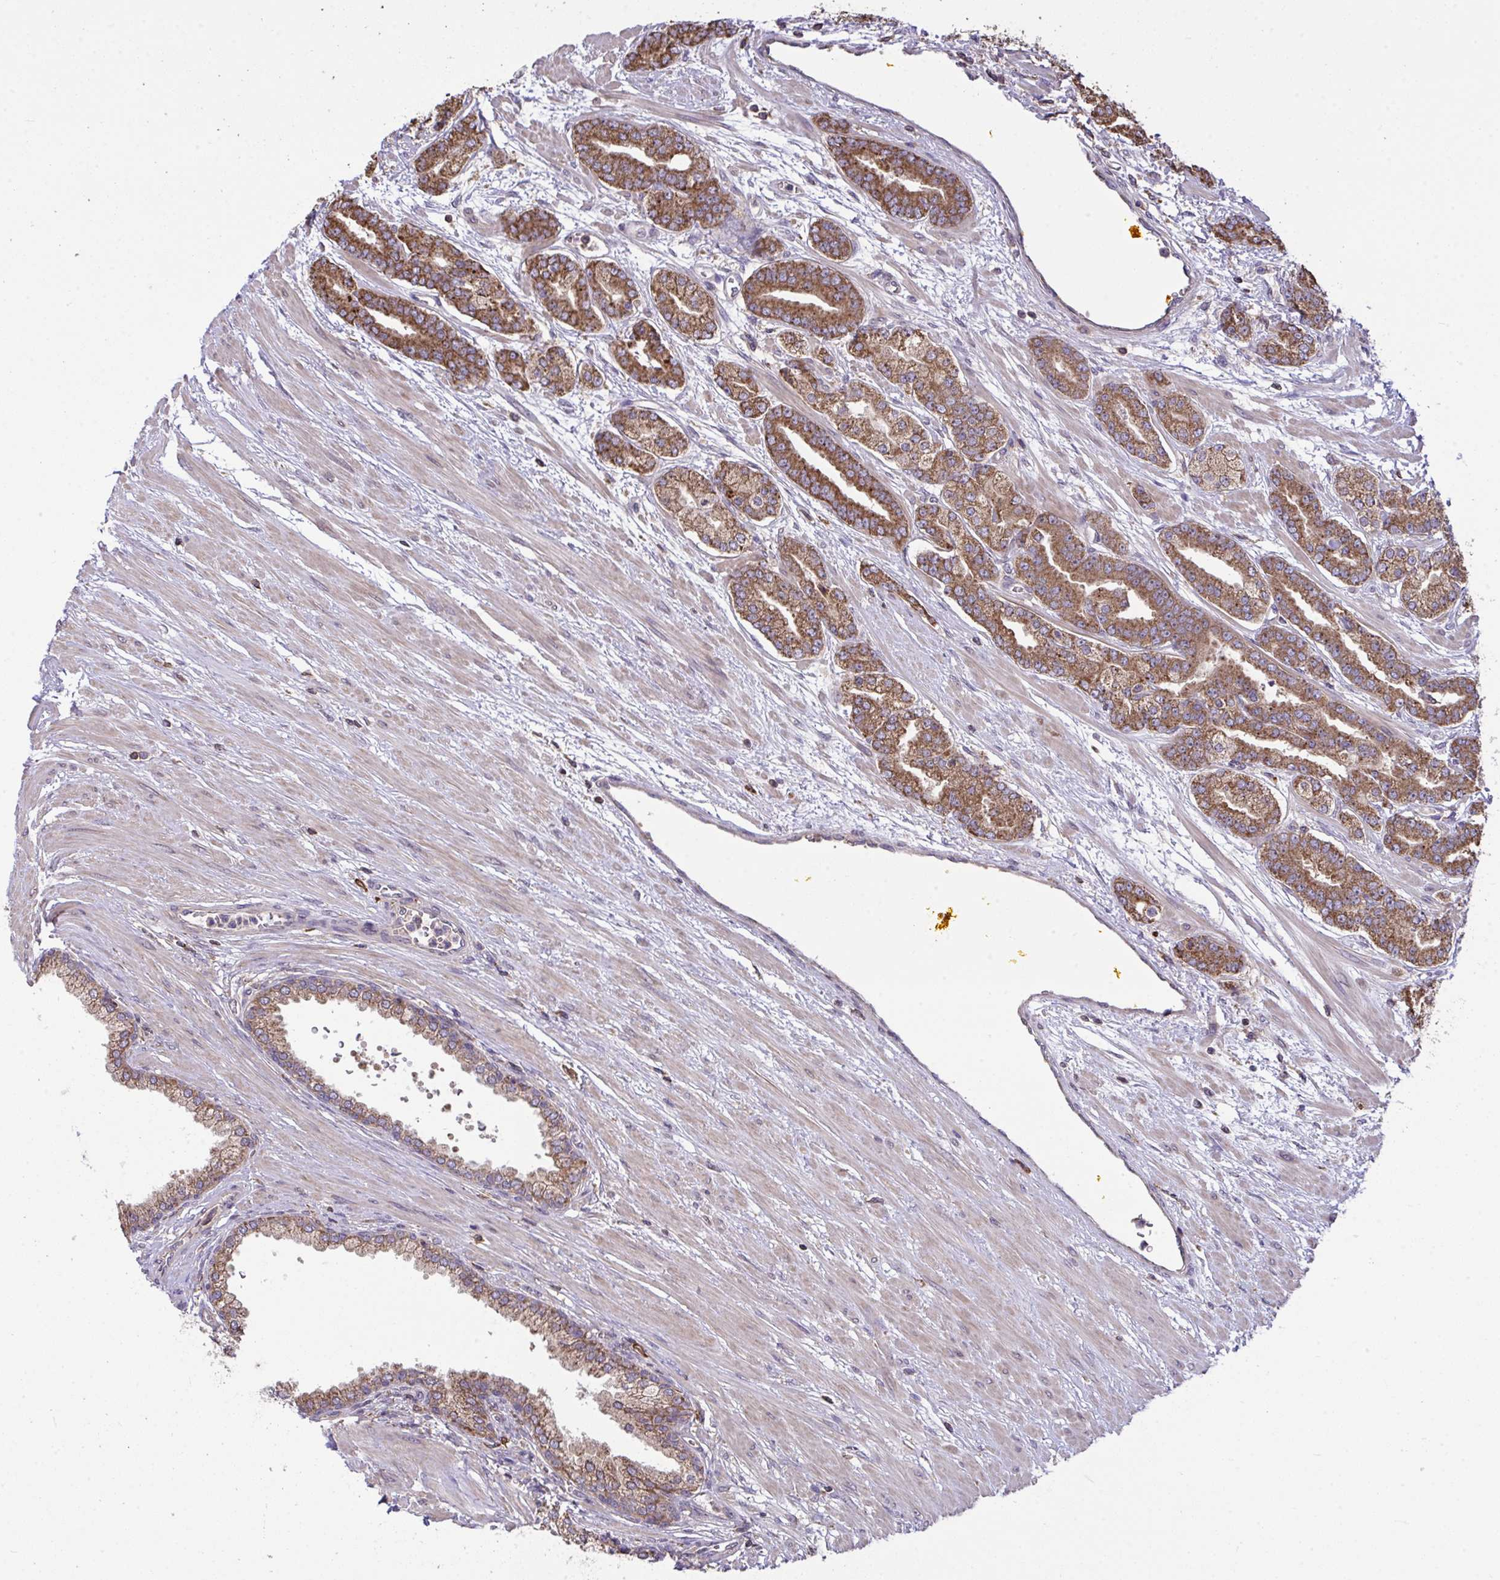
{"staining": {"intensity": "strong", "quantity": ">75%", "location": "cytoplasmic/membranous"}, "tissue": "prostate cancer", "cell_type": "Tumor cells", "image_type": "cancer", "snomed": [{"axis": "morphology", "description": "Adenocarcinoma, High grade"}, {"axis": "topography", "description": "Prostate"}], "caption": "Immunohistochemistry (IHC) image of human prostate high-grade adenocarcinoma stained for a protein (brown), which displays high levels of strong cytoplasmic/membranous expression in about >75% of tumor cells.", "gene": "PPM1H", "patient": {"sex": "male", "age": 60}}